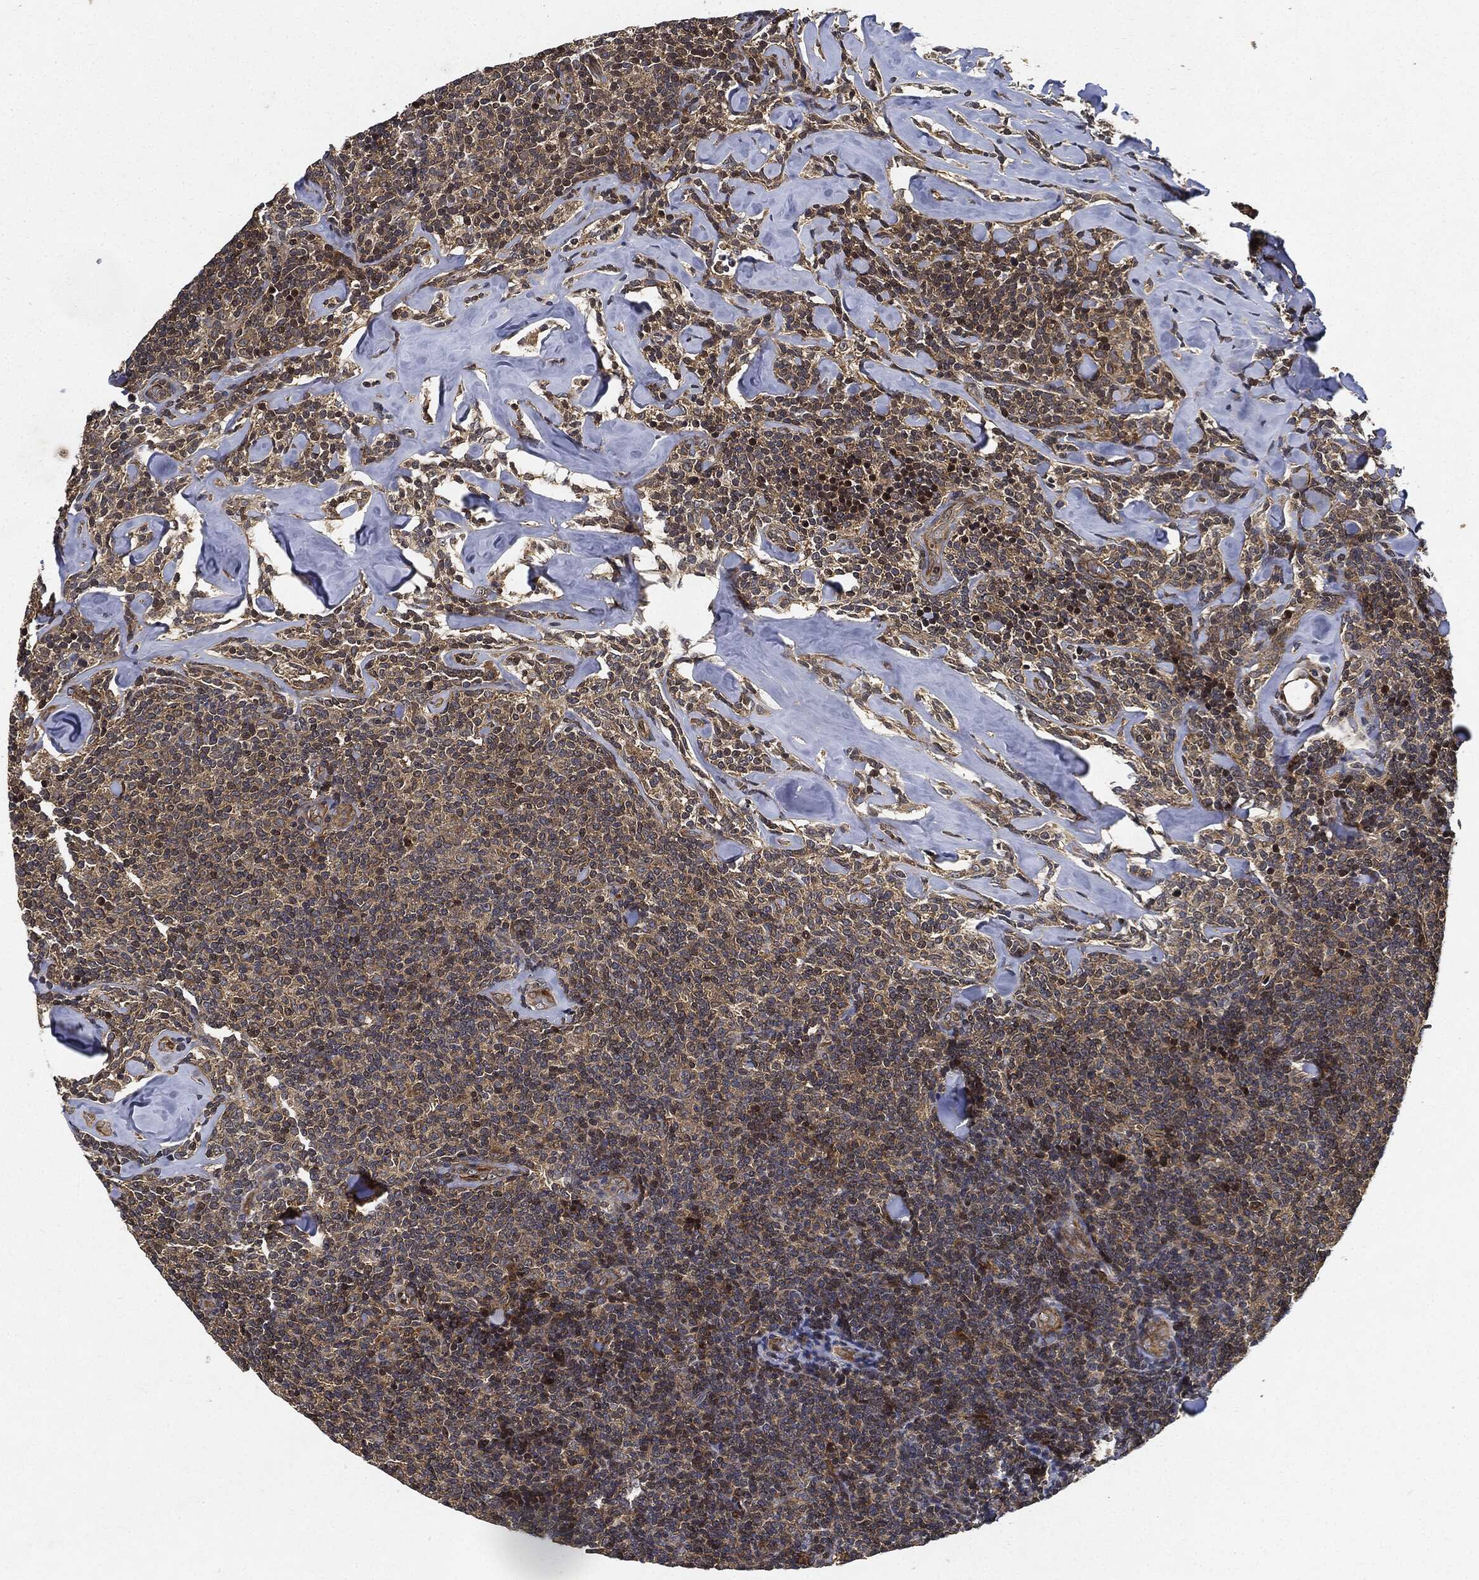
{"staining": {"intensity": "moderate", "quantity": "<25%", "location": "cytoplasmic/membranous"}, "tissue": "lymphoma", "cell_type": "Tumor cells", "image_type": "cancer", "snomed": [{"axis": "morphology", "description": "Malignant lymphoma, non-Hodgkin's type, Low grade"}, {"axis": "topography", "description": "Lymph node"}], "caption": "High-power microscopy captured an immunohistochemistry (IHC) micrograph of low-grade malignant lymphoma, non-Hodgkin's type, revealing moderate cytoplasmic/membranous staining in about <25% of tumor cells. The staining was performed using DAB (3,3'-diaminobenzidine), with brown indicating positive protein expression. Nuclei are stained blue with hematoxylin.", "gene": "MLST8", "patient": {"sex": "female", "age": 56}}